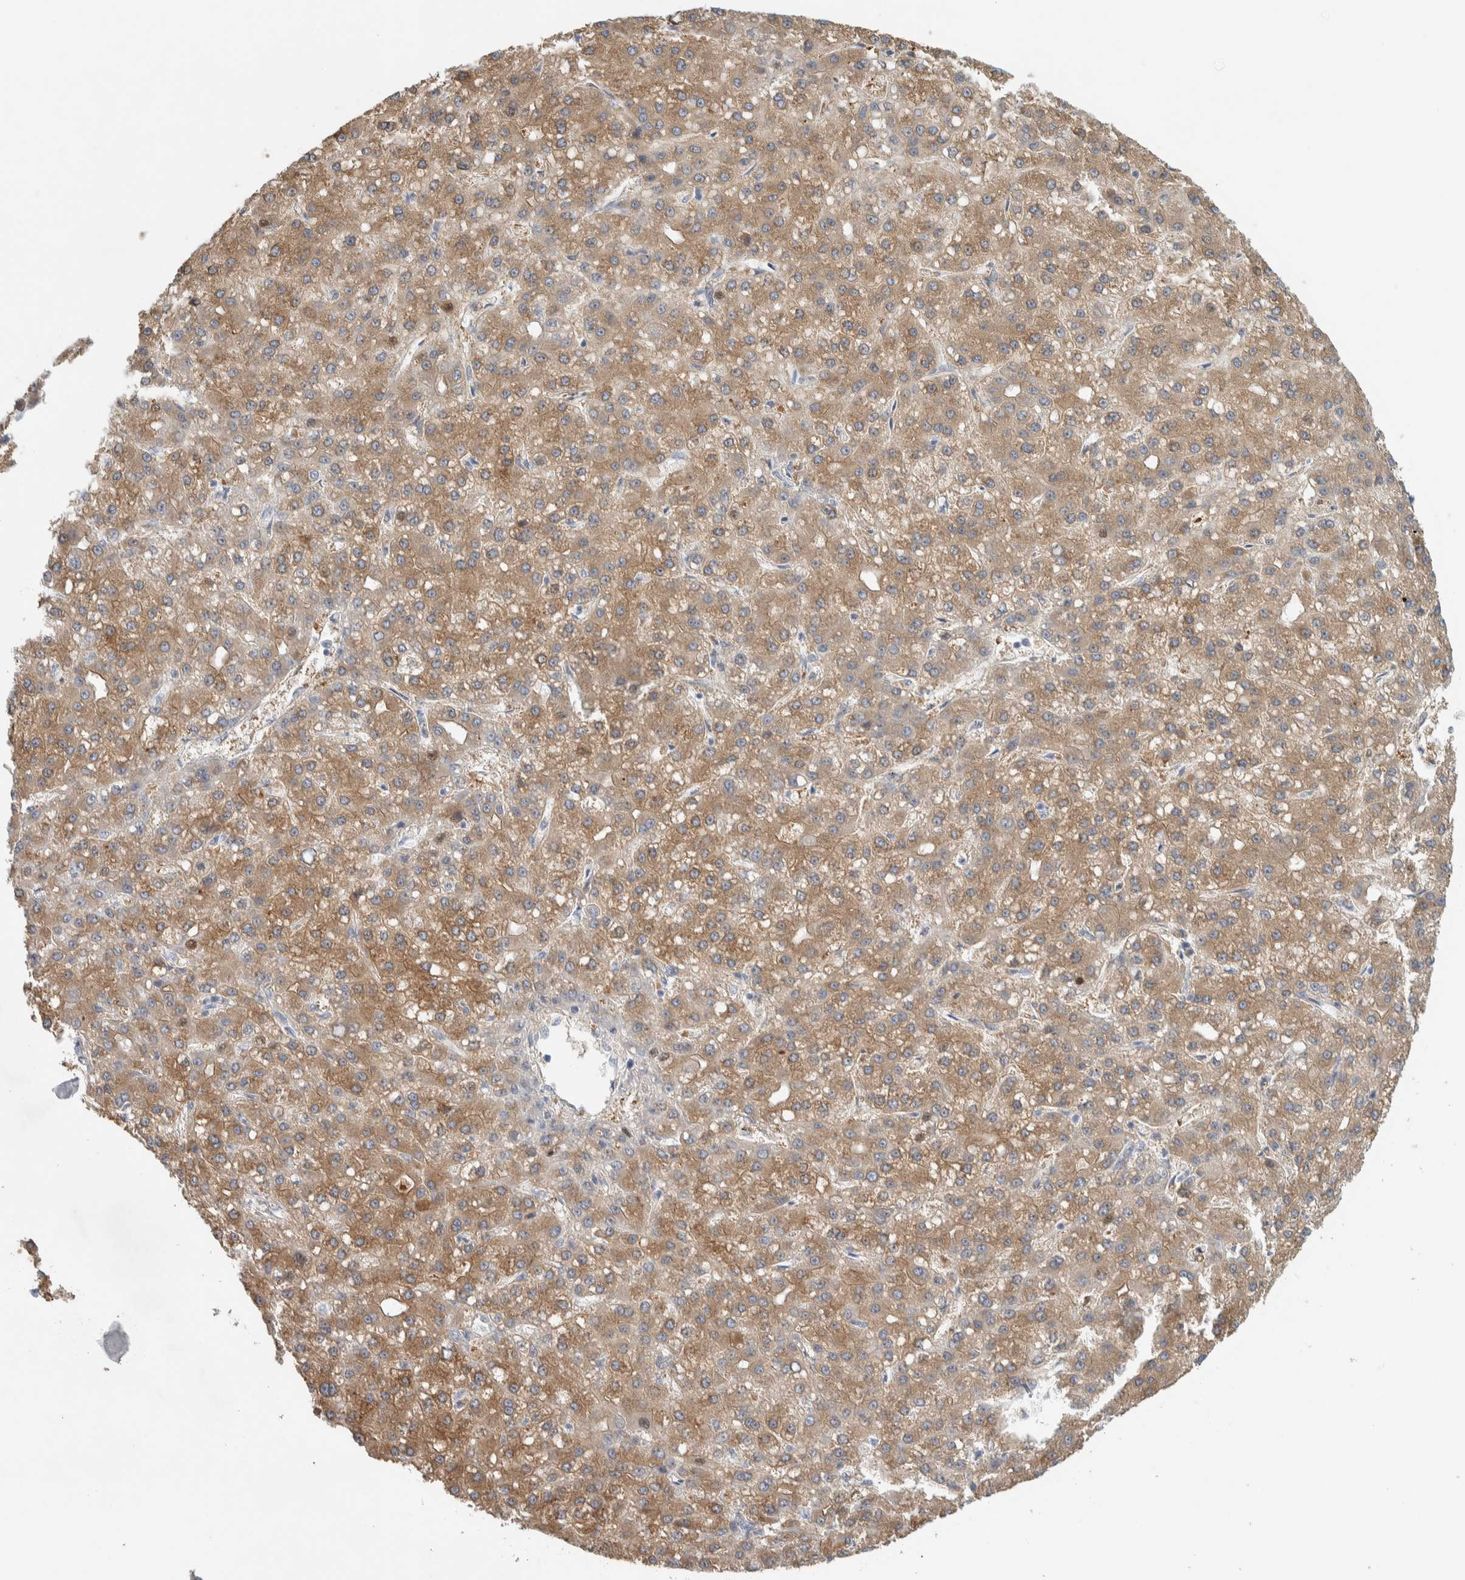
{"staining": {"intensity": "moderate", "quantity": ">75%", "location": "cytoplasmic/membranous"}, "tissue": "liver cancer", "cell_type": "Tumor cells", "image_type": "cancer", "snomed": [{"axis": "morphology", "description": "Carcinoma, Hepatocellular, NOS"}, {"axis": "topography", "description": "Liver"}], "caption": "Protein analysis of liver hepatocellular carcinoma tissue exhibits moderate cytoplasmic/membranous expression in approximately >75% of tumor cells.", "gene": "DEPTOR", "patient": {"sex": "male", "age": 67}}